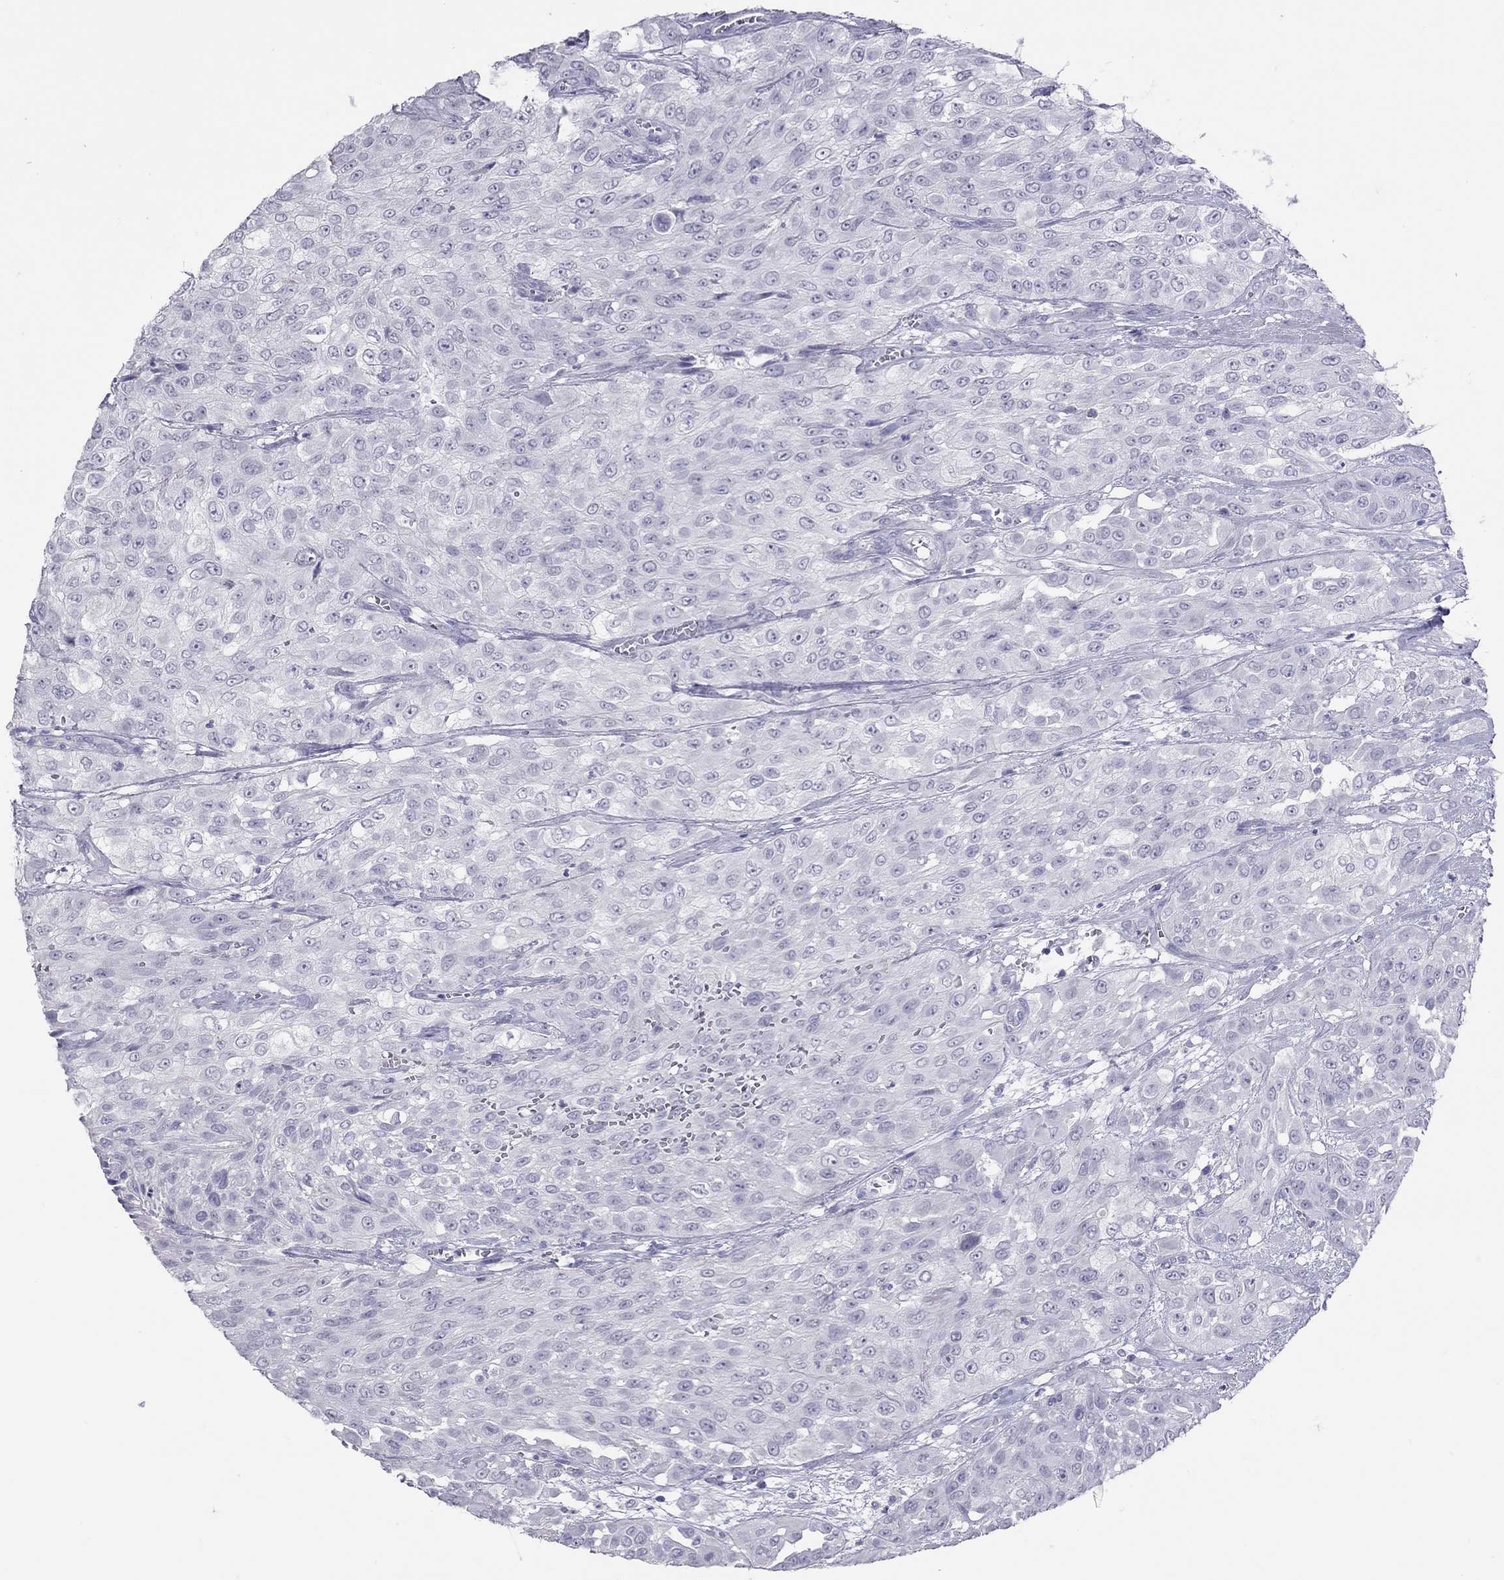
{"staining": {"intensity": "negative", "quantity": "none", "location": "none"}, "tissue": "urothelial cancer", "cell_type": "Tumor cells", "image_type": "cancer", "snomed": [{"axis": "morphology", "description": "Urothelial carcinoma, High grade"}, {"axis": "topography", "description": "Urinary bladder"}], "caption": "IHC histopathology image of neoplastic tissue: urothelial cancer stained with DAB exhibits no significant protein positivity in tumor cells.", "gene": "MUC16", "patient": {"sex": "male", "age": 57}}